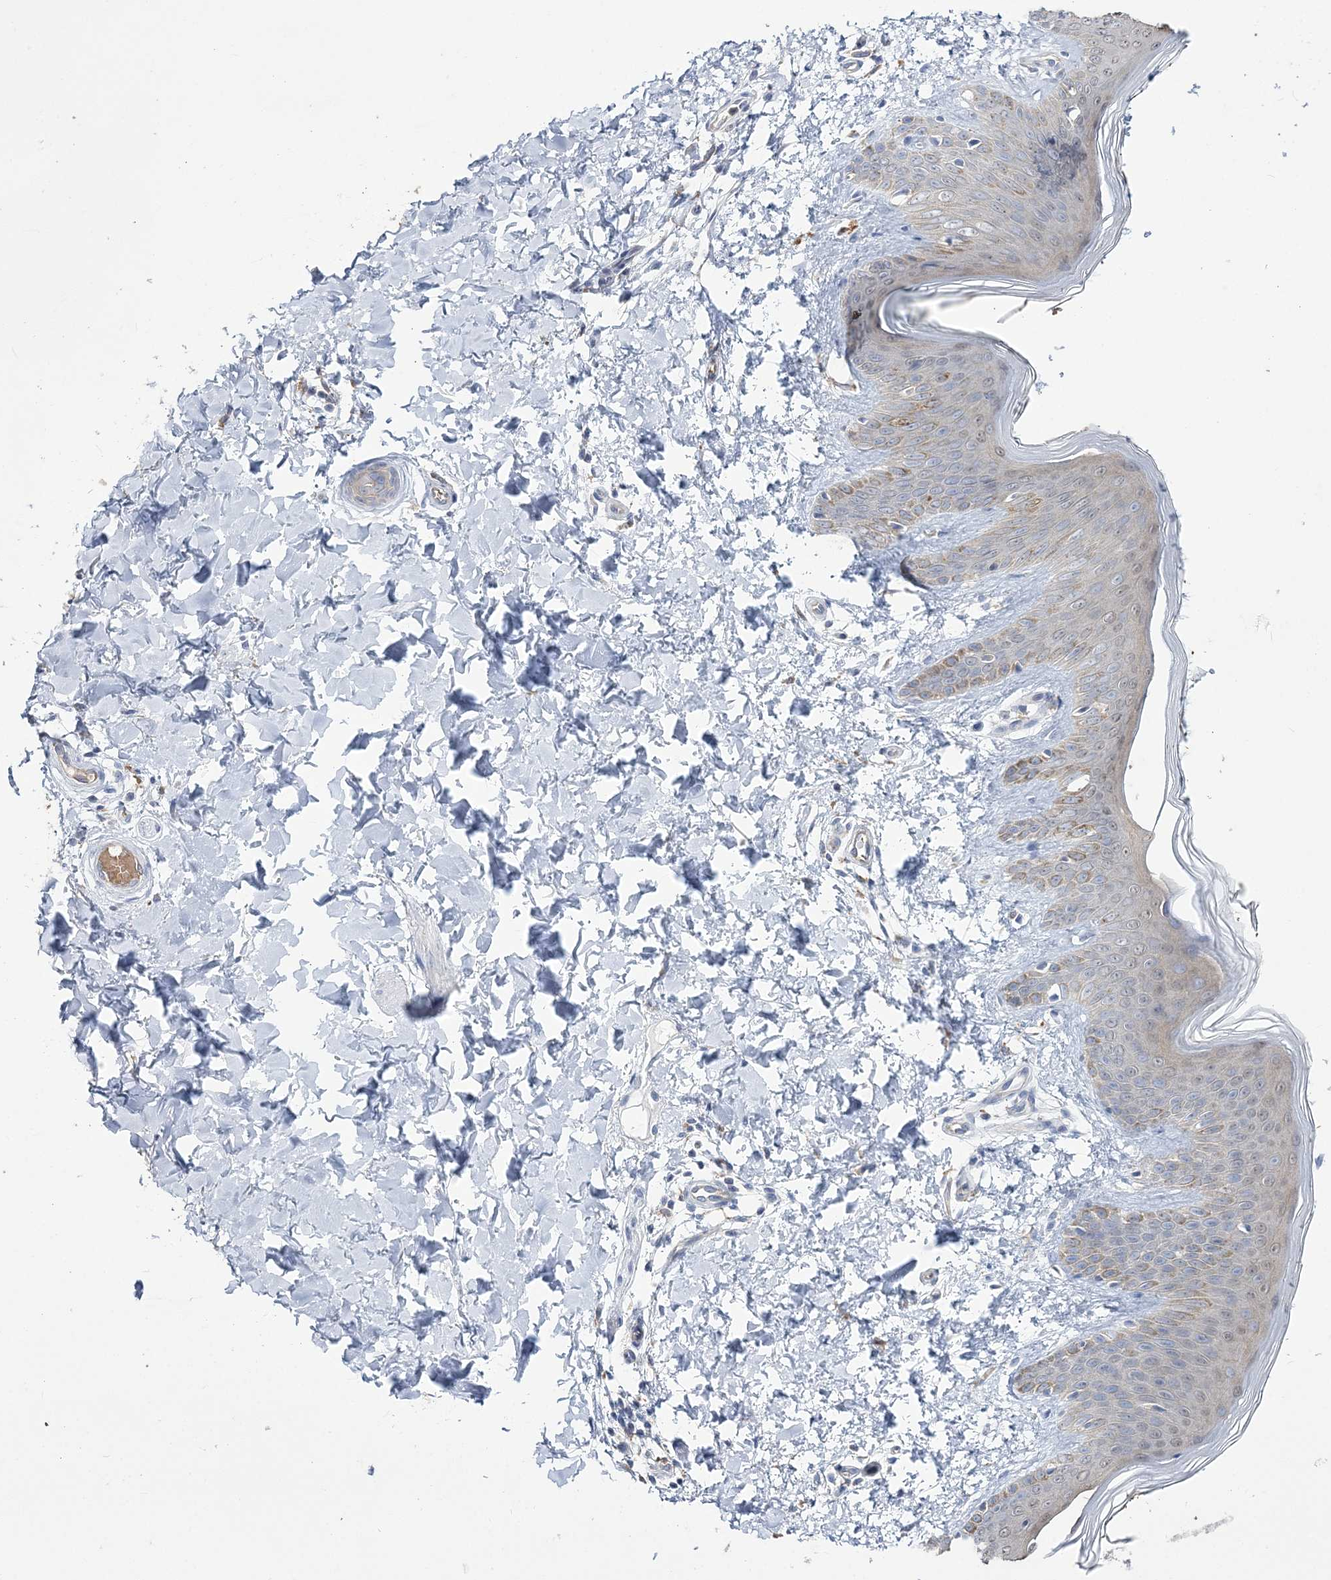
{"staining": {"intensity": "weak", "quantity": "25%-75%", "location": "cytoplasmic/membranous"}, "tissue": "skin", "cell_type": "Fibroblasts", "image_type": "normal", "snomed": [{"axis": "morphology", "description": "Normal tissue, NOS"}, {"axis": "topography", "description": "Skin"}], "caption": "A low amount of weak cytoplasmic/membranous positivity is identified in about 25%-75% of fibroblasts in unremarkable skin.", "gene": "ATP11B", "patient": {"sex": "male", "age": 36}}